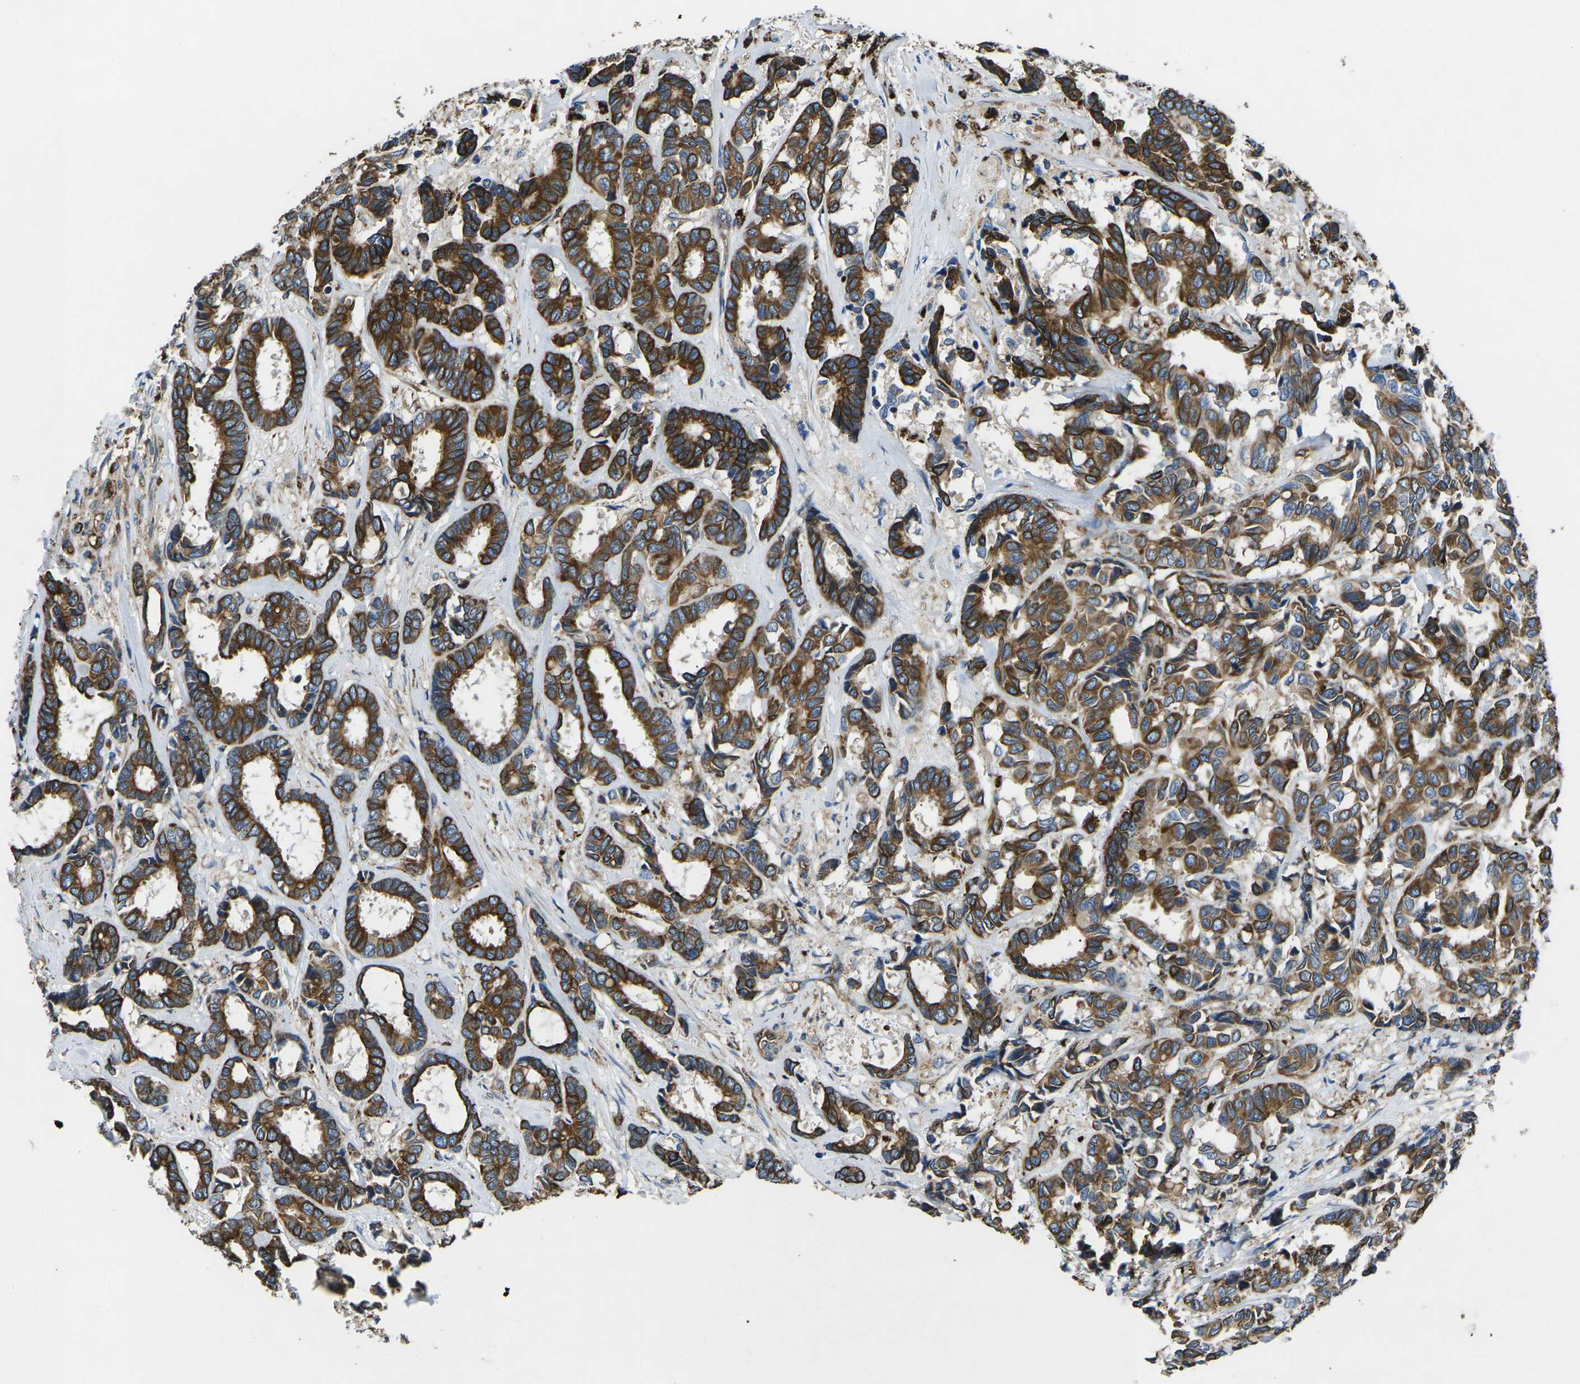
{"staining": {"intensity": "strong", "quantity": ">75%", "location": "cytoplasmic/membranous"}, "tissue": "breast cancer", "cell_type": "Tumor cells", "image_type": "cancer", "snomed": [{"axis": "morphology", "description": "Duct carcinoma"}, {"axis": "topography", "description": "Breast"}], "caption": "Immunohistochemistry photomicrograph of breast cancer stained for a protein (brown), which reveals high levels of strong cytoplasmic/membranous expression in about >75% of tumor cells.", "gene": "KCNJ15", "patient": {"sex": "female", "age": 87}}